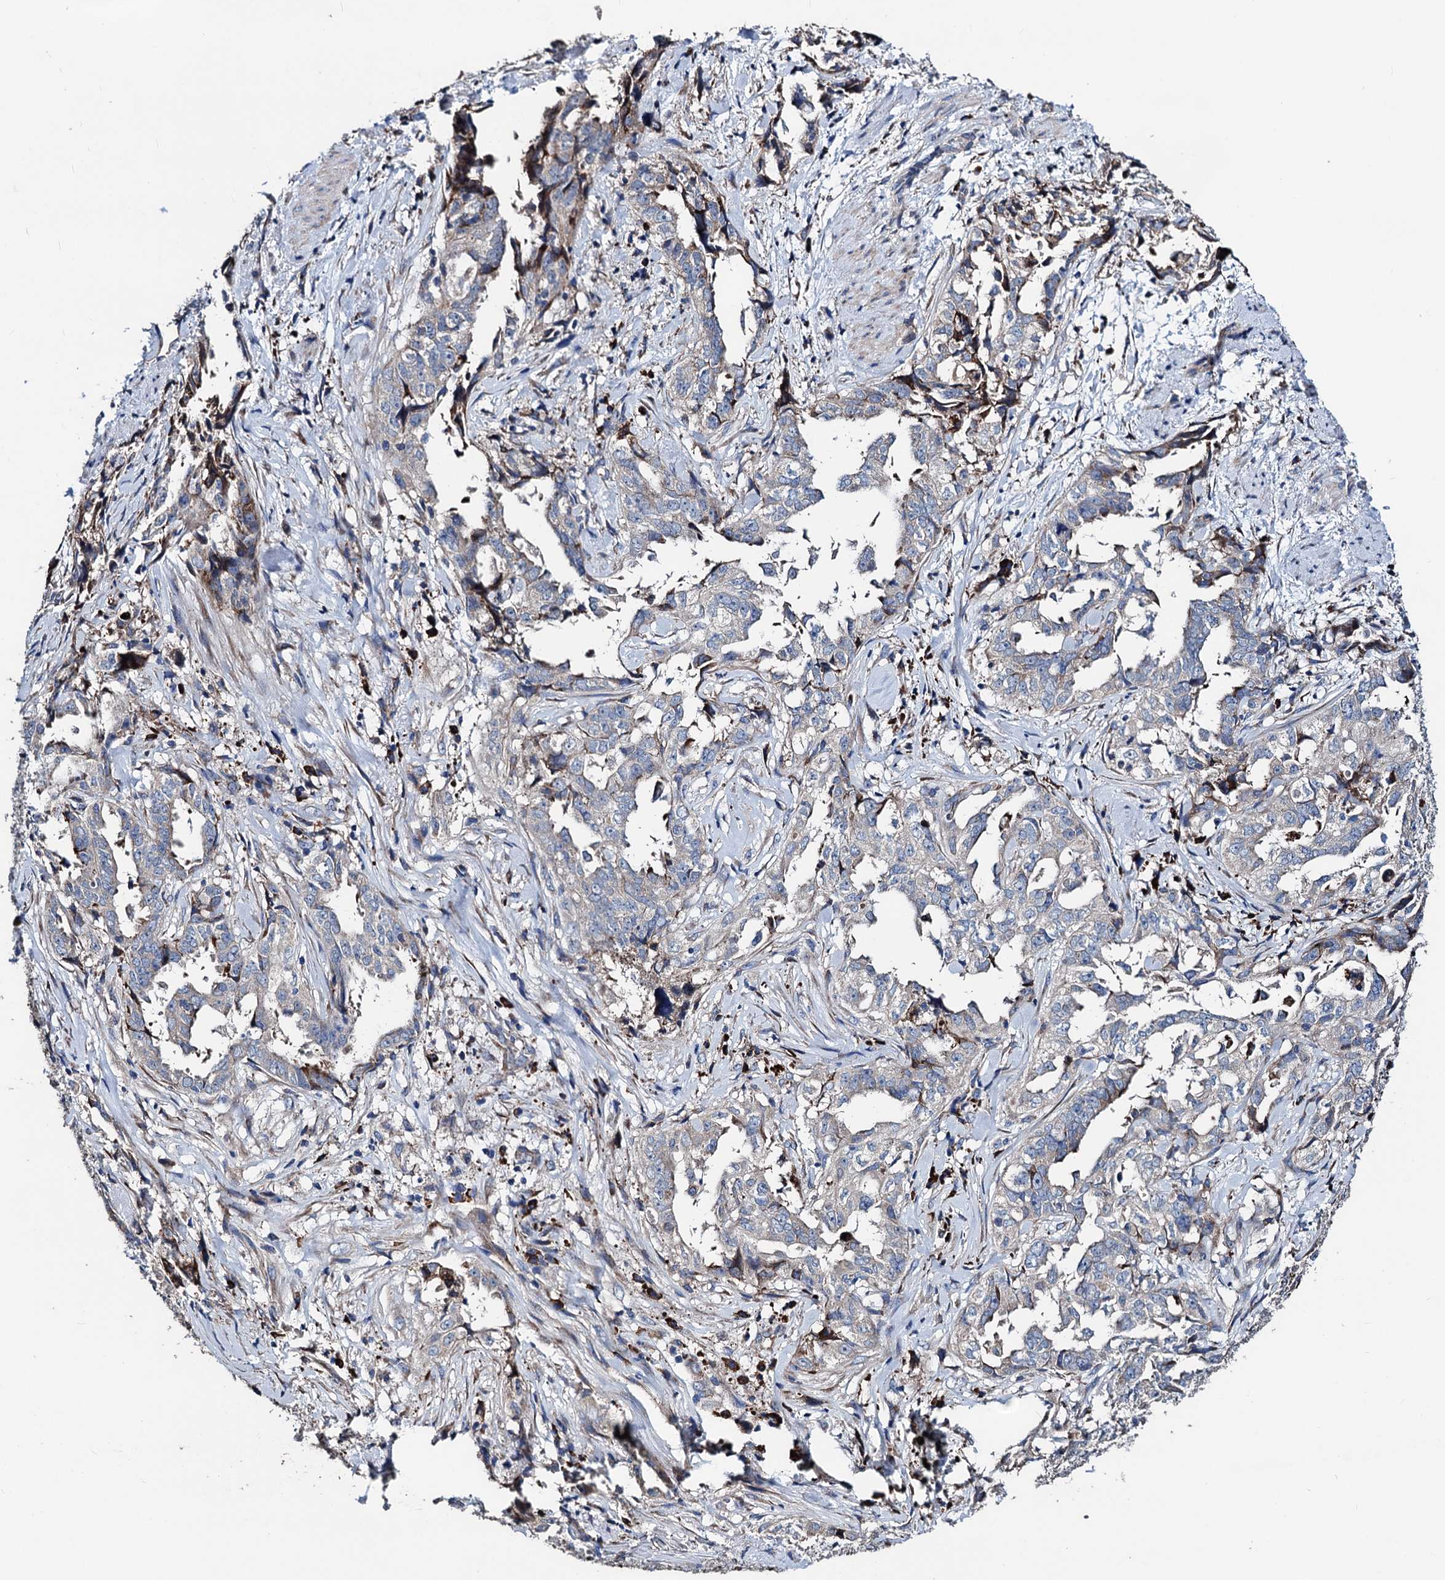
{"staining": {"intensity": "moderate", "quantity": "<25%", "location": "cytoplasmic/membranous"}, "tissue": "endometrial cancer", "cell_type": "Tumor cells", "image_type": "cancer", "snomed": [{"axis": "morphology", "description": "Adenocarcinoma, NOS"}, {"axis": "topography", "description": "Endometrium"}], "caption": "Immunohistochemistry (IHC) staining of endometrial adenocarcinoma, which exhibits low levels of moderate cytoplasmic/membranous positivity in approximately <25% of tumor cells indicating moderate cytoplasmic/membranous protein expression. The staining was performed using DAB (3,3'-diaminobenzidine) (brown) for protein detection and nuclei were counterstained in hematoxylin (blue).", "gene": "AKAP11", "patient": {"sex": "female", "age": 65}}